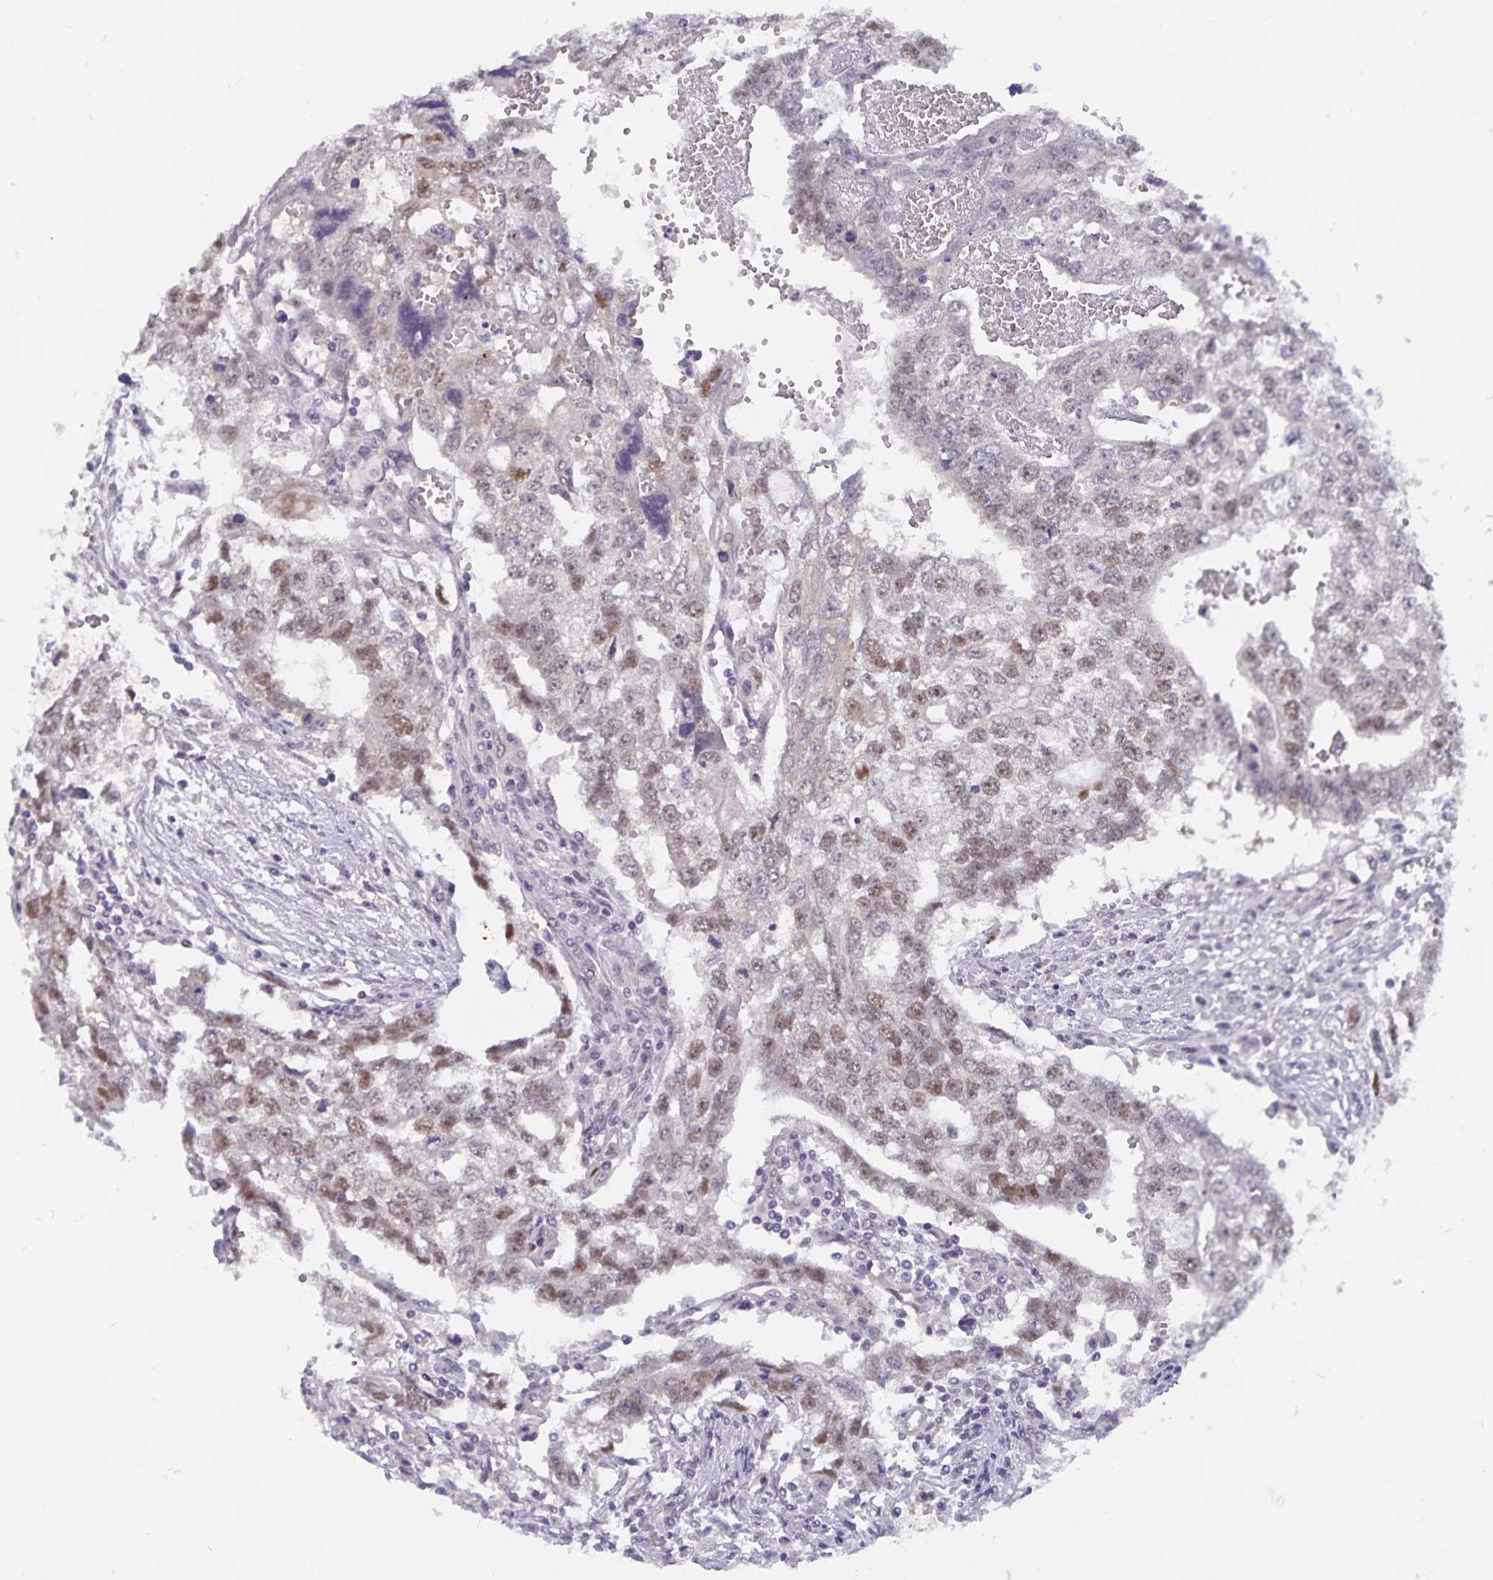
{"staining": {"intensity": "weak", "quantity": "25%-75%", "location": "nuclear"}, "tissue": "testis cancer", "cell_type": "Tumor cells", "image_type": "cancer", "snomed": [{"axis": "morphology", "description": "Carcinoma, Embryonal, NOS"}, {"axis": "morphology", "description": "Teratoma, malignant, NOS"}, {"axis": "topography", "description": "Testis"}], "caption": "This is a micrograph of immunohistochemistry (IHC) staining of teratoma (malignant) (testis), which shows weak staining in the nuclear of tumor cells.", "gene": "BAG6", "patient": {"sex": "male", "age": 24}}